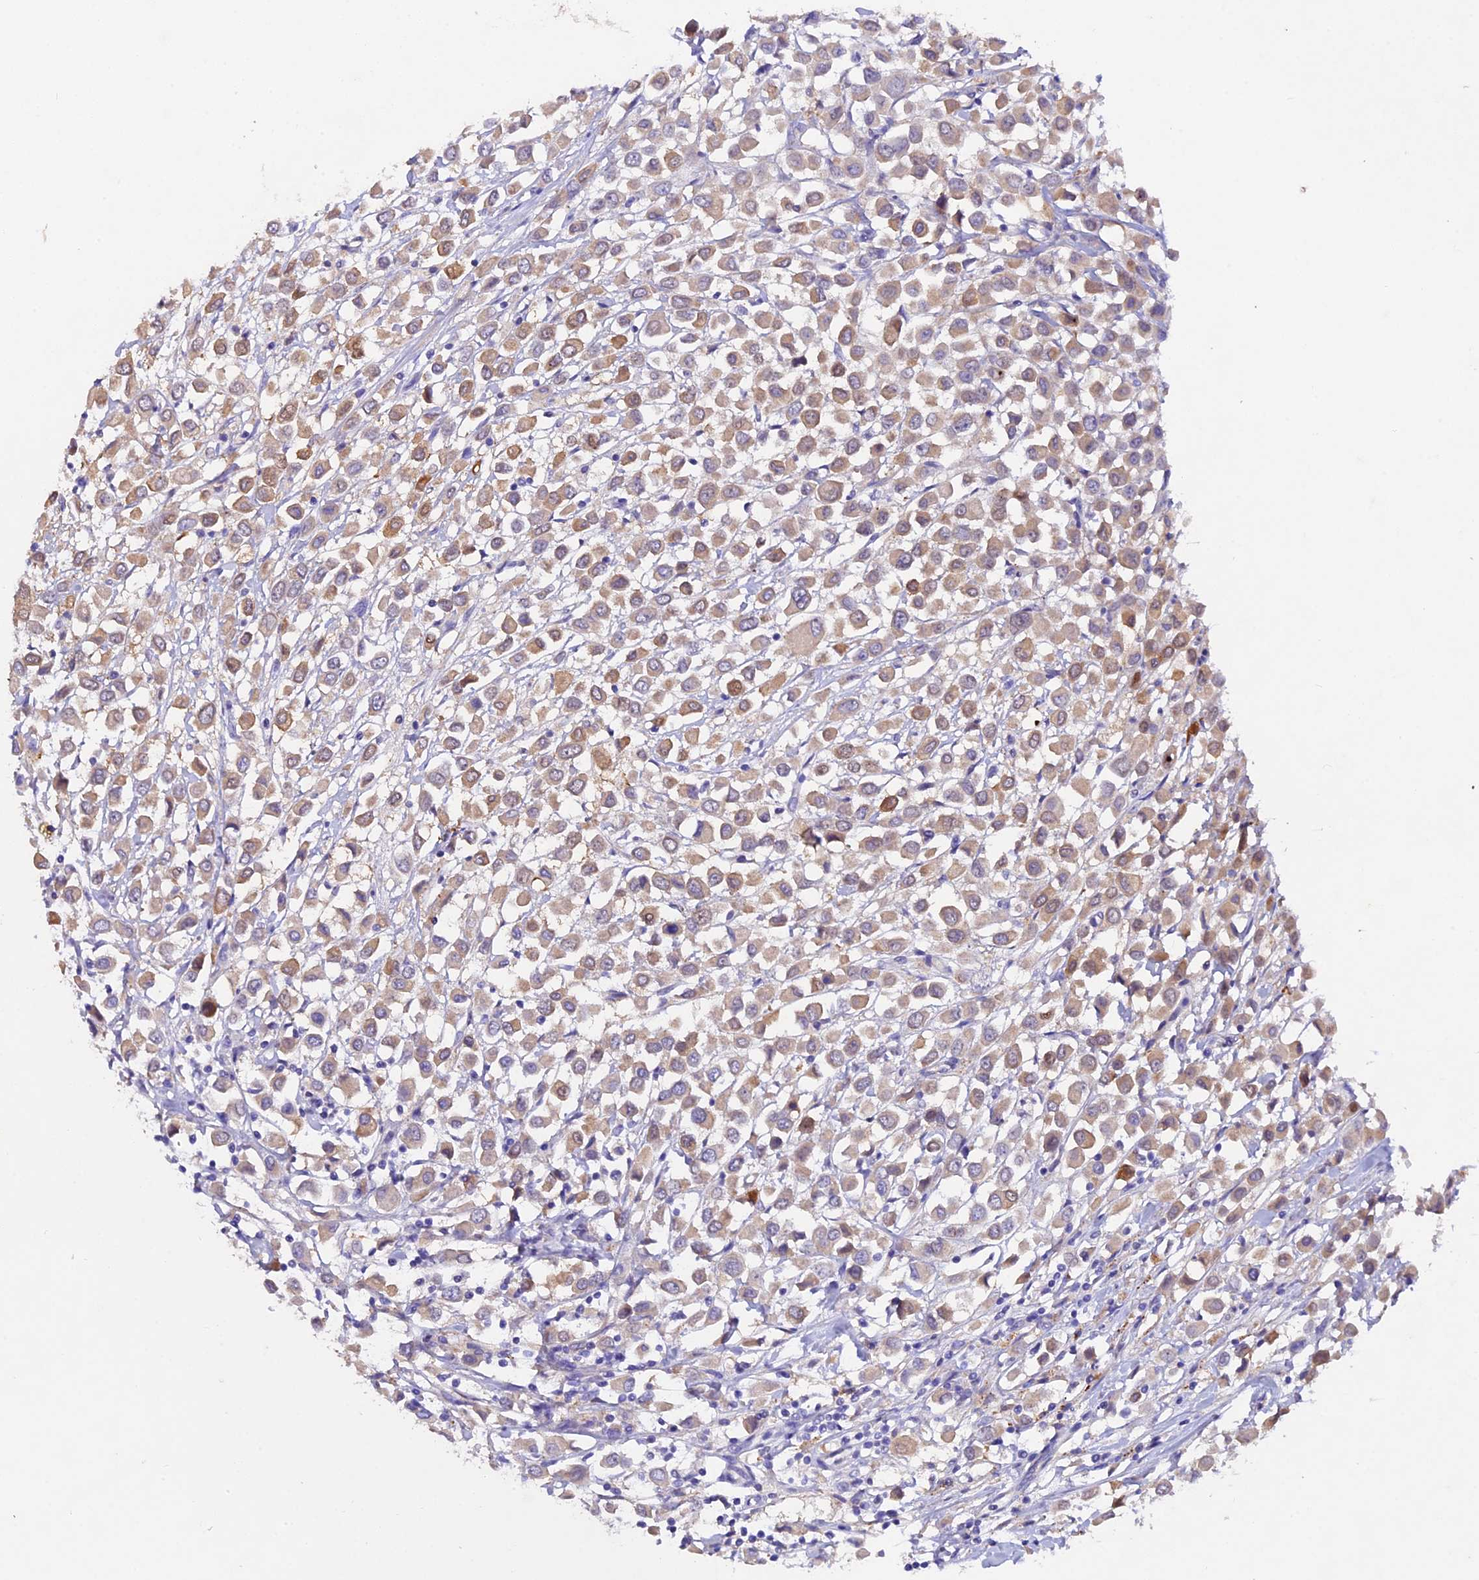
{"staining": {"intensity": "moderate", "quantity": ">75%", "location": "cytoplasmic/membranous"}, "tissue": "breast cancer", "cell_type": "Tumor cells", "image_type": "cancer", "snomed": [{"axis": "morphology", "description": "Duct carcinoma"}, {"axis": "topography", "description": "Breast"}], "caption": "This histopathology image shows immunohistochemistry (IHC) staining of breast cancer, with medium moderate cytoplasmic/membranous expression in about >75% of tumor cells.", "gene": "TGDS", "patient": {"sex": "female", "age": 61}}